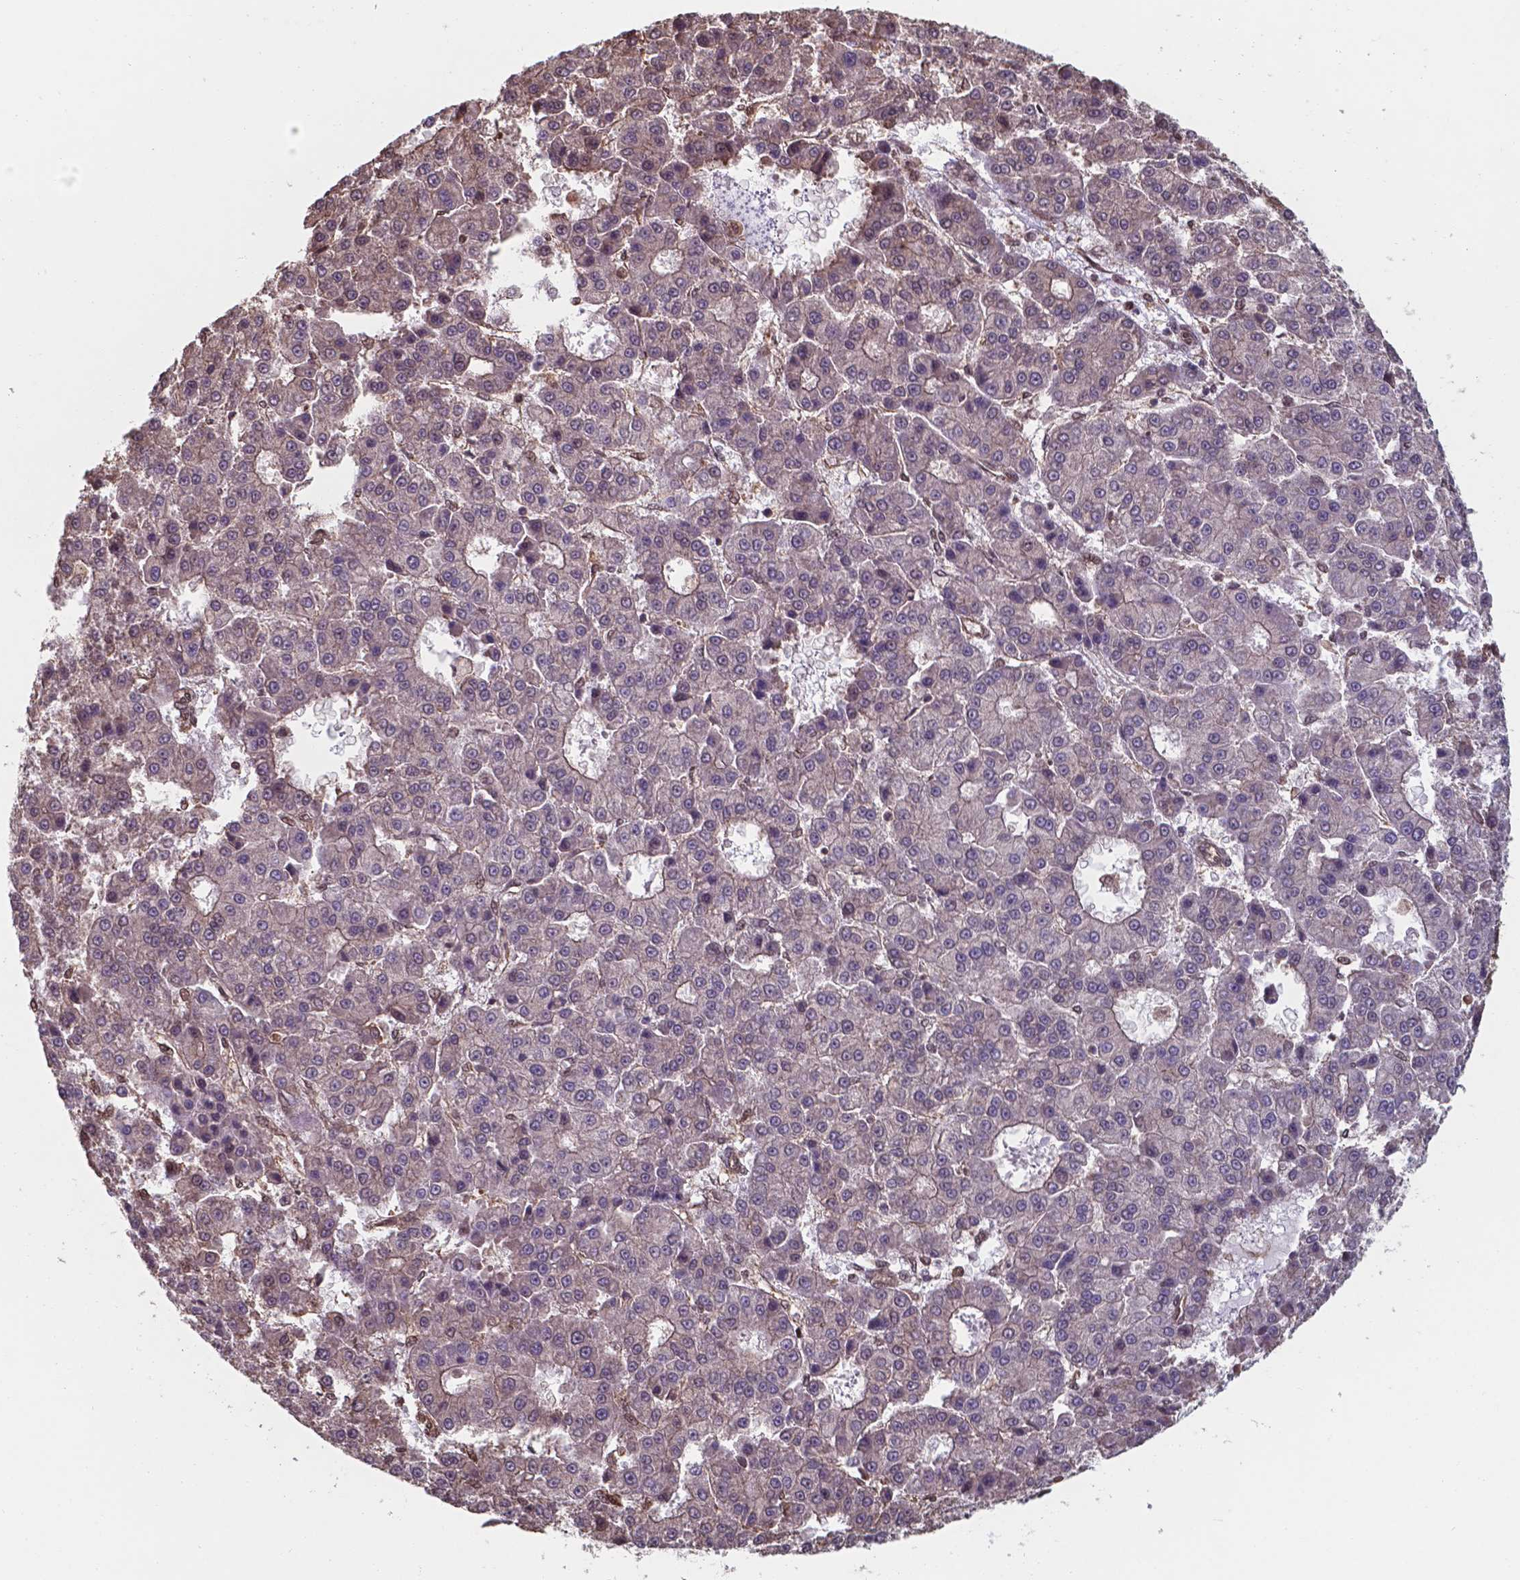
{"staining": {"intensity": "moderate", "quantity": "<25%", "location": "nuclear"}, "tissue": "liver cancer", "cell_type": "Tumor cells", "image_type": "cancer", "snomed": [{"axis": "morphology", "description": "Carcinoma, Hepatocellular, NOS"}, {"axis": "topography", "description": "Liver"}], "caption": "This is an image of immunohistochemistry (IHC) staining of liver cancer (hepatocellular carcinoma), which shows moderate staining in the nuclear of tumor cells.", "gene": "CHP2", "patient": {"sex": "male", "age": 70}}